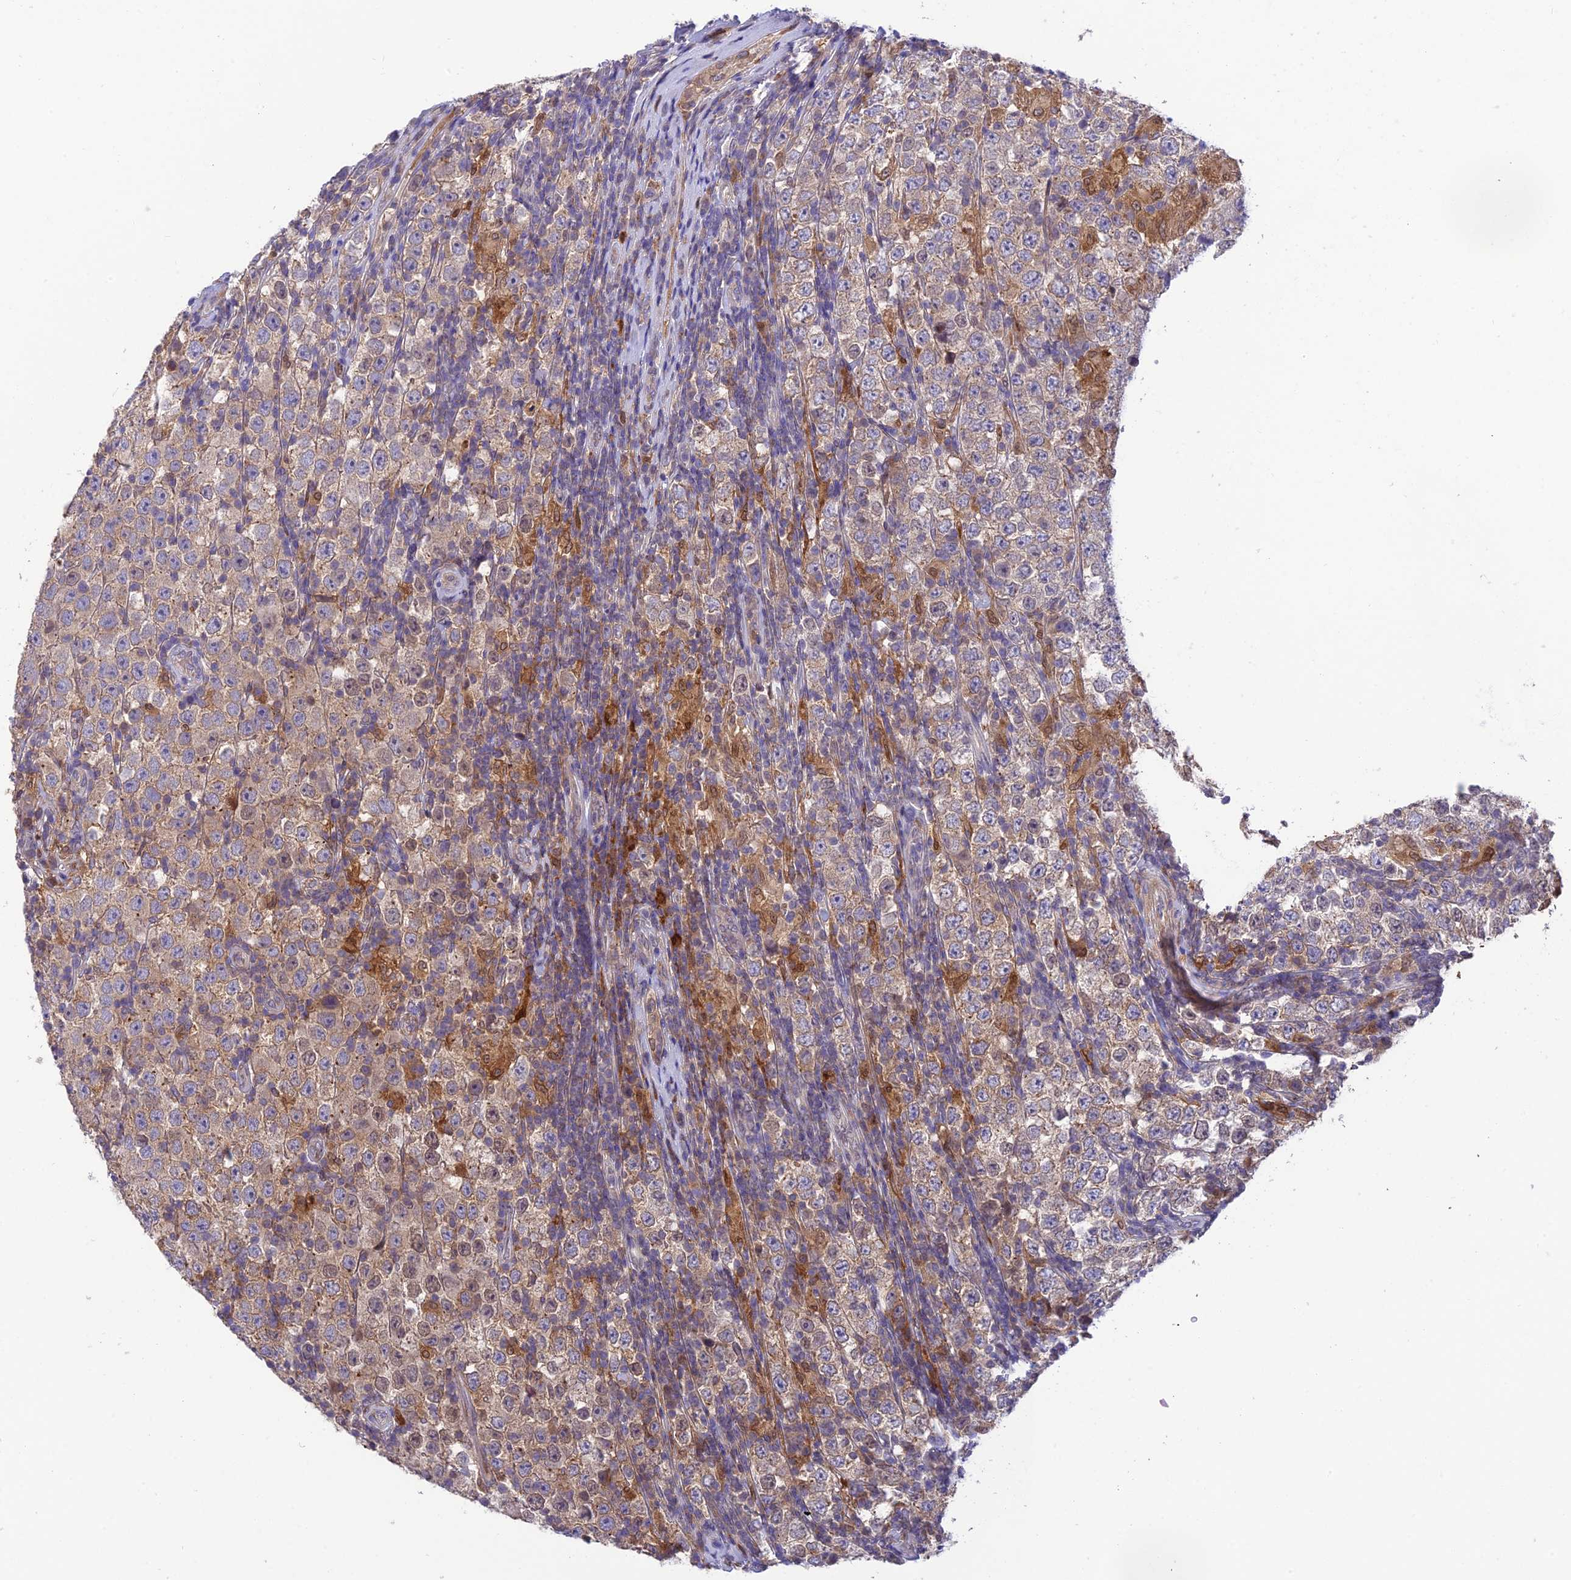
{"staining": {"intensity": "weak", "quantity": ">75%", "location": "cytoplasmic/membranous"}, "tissue": "testis cancer", "cell_type": "Tumor cells", "image_type": "cancer", "snomed": [{"axis": "morphology", "description": "Normal tissue, NOS"}, {"axis": "morphology", "description": "Urothelial carcinoma, High grade"}, {"axis": "morphology", "description": "Seminoma, NOS"}, {"axis": "morphology", "description": "Carcinoma, Embryonal, NOS"}, {"axis": "topography", "description": "Urinary bladder"}, {"axis": "topography", "description": "Testis"}], "caption": "A high-resolution micrograph shows immunohistochemistry staining of testis urothelial carcinoma (high-grade), which shows weak cytoplasmic/membranous expression in approximately >75% of tumor cells.", "gene": "BMT2", "patient": {"sex": "male", "age": 41}}